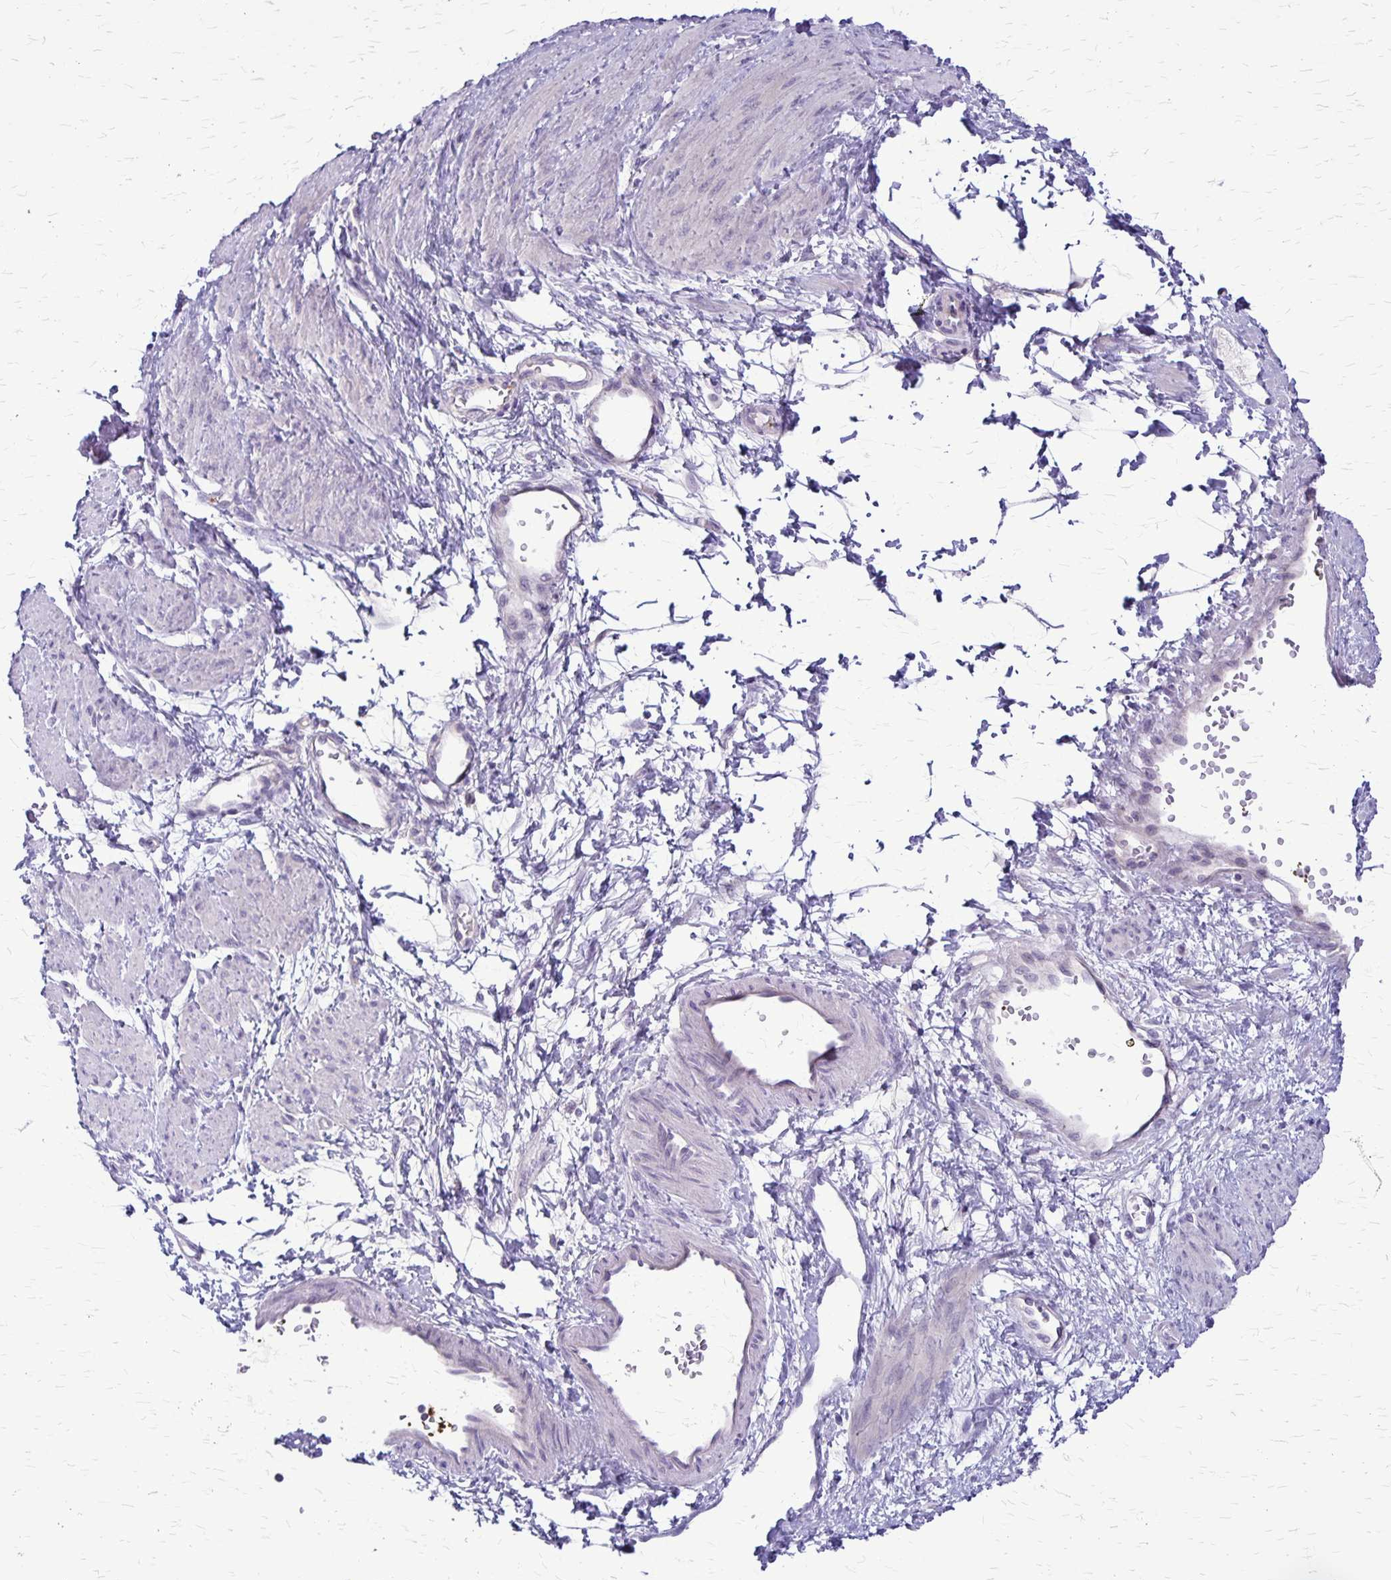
{"staining": {"intensity": "negative", "quantity": "none", "location": "none"}, "tissue": "smooth muscle", "cell_type": "Smooth muscle cells", "image_type": "normal", "snomed": [{"axis": "morphology", "description": "Normal tissue, NOS"}, {"axis": "topography", "description": "Smooth muscle"}, {"axis": "topography", "description": "Uterus"}], "caption": "Protein analysis of unremarkable smooth muscle displays no significant expression in smooth muscle cells. (DAB immunohistochemistry visualized using brightfield microscopy, high magnification).", "gene": "GP9", "patient": {"sex": "female", "age": 39}}